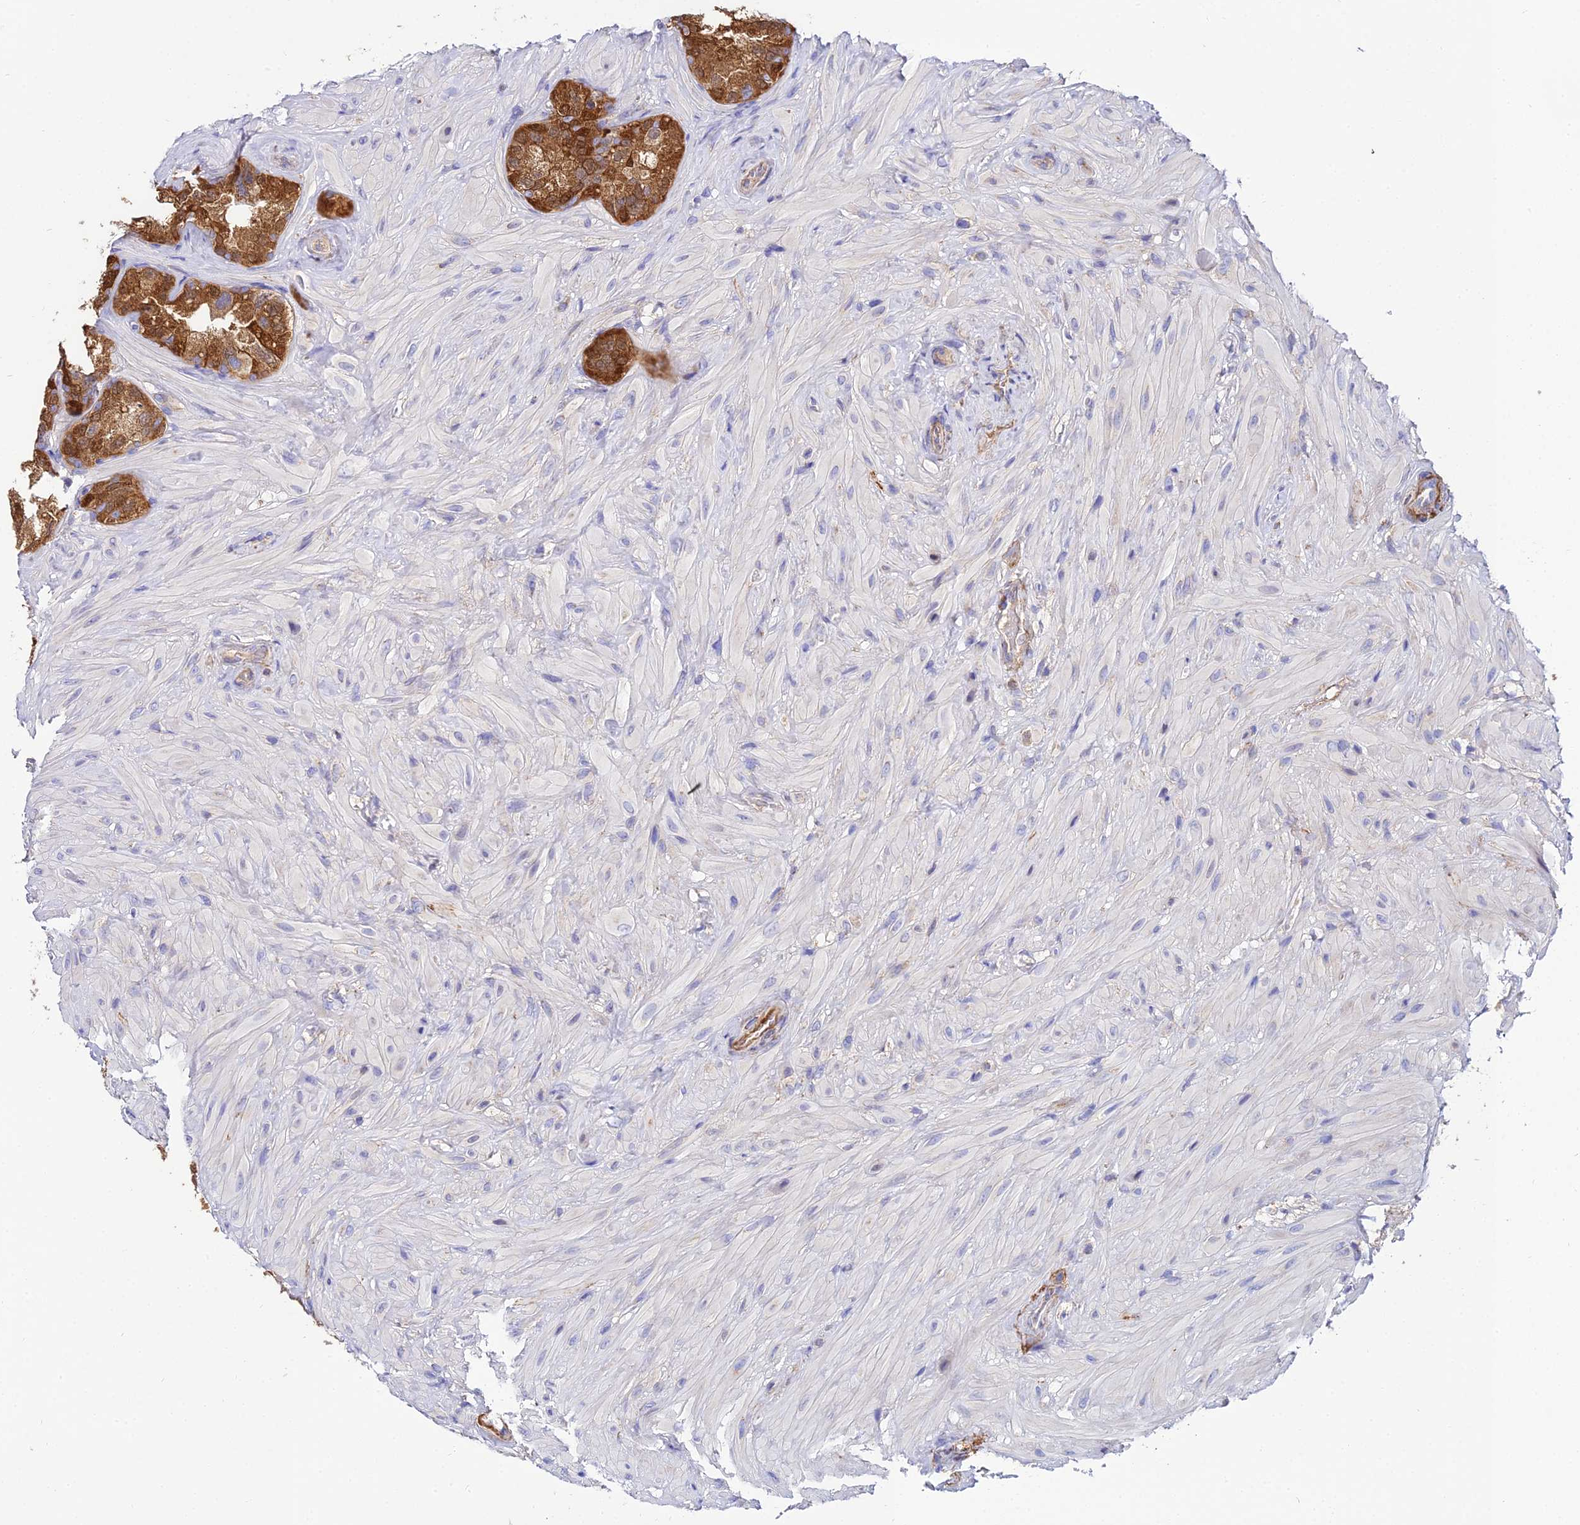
{"staining": {"intensity": "strong", "quantity": ">75%", "location": "cytoplasmic/membranous"}, "tissue": "seminal vesicle", "cell_type": "Glandular cells", "image_type": "normal", "snomed": [{"axis": "morphology", "description": "Normal tissue, NOS"}, {"axis": "topography", "description": "Seminal veicle"}, {"axis": "topography", "description": "Peripheral nerve tissue"}], "caption": "Unremarkable seminal vesicle was stained to show a protein in brown. There is high levels of strong cytoplasmic/membranous positivity in about >75% of glandular cells. Nuclei are stained in blue.", "gene": "NIPSNAP3A", "patient": {"sex": "male", "age": 67}}